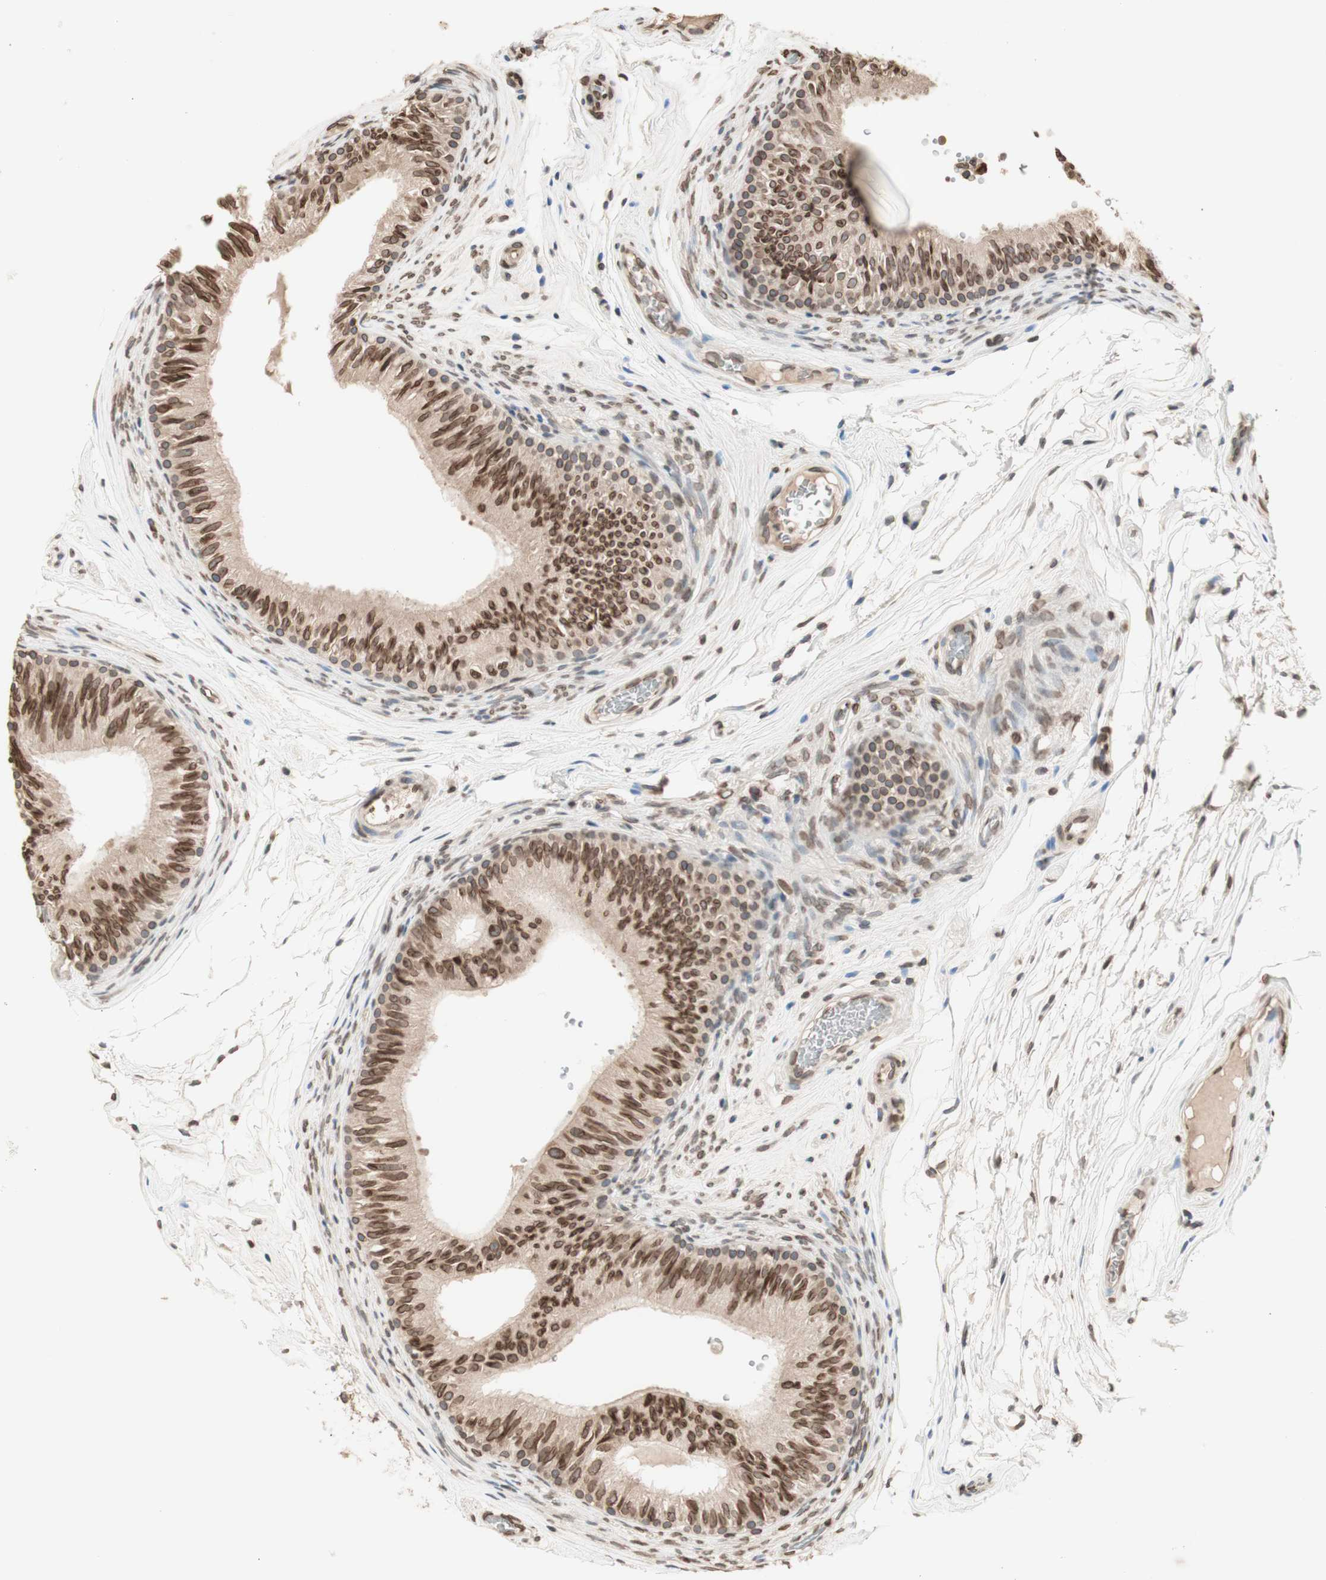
{"staining": {"intensity": "moderate", "quantity": ">75%", "location": "cytoplasmic/membranous,nuclear"}, "tissue": "epididymis", "cell_type": "Glandular cells", "image_type": "normal", "snomed": [{"axis": "morphology", "description": "Normal tissue, NOS"}, {"axis": "topography", "description": "Epididymis"}], "caption": "Protein staining of unremarkable epididymis shows moderate cytoplasmic/membranous,nuclear expression in about >75% of glandular cells.", "gene": "TMPO", "patient": {"sex": "male", "age": 36}}